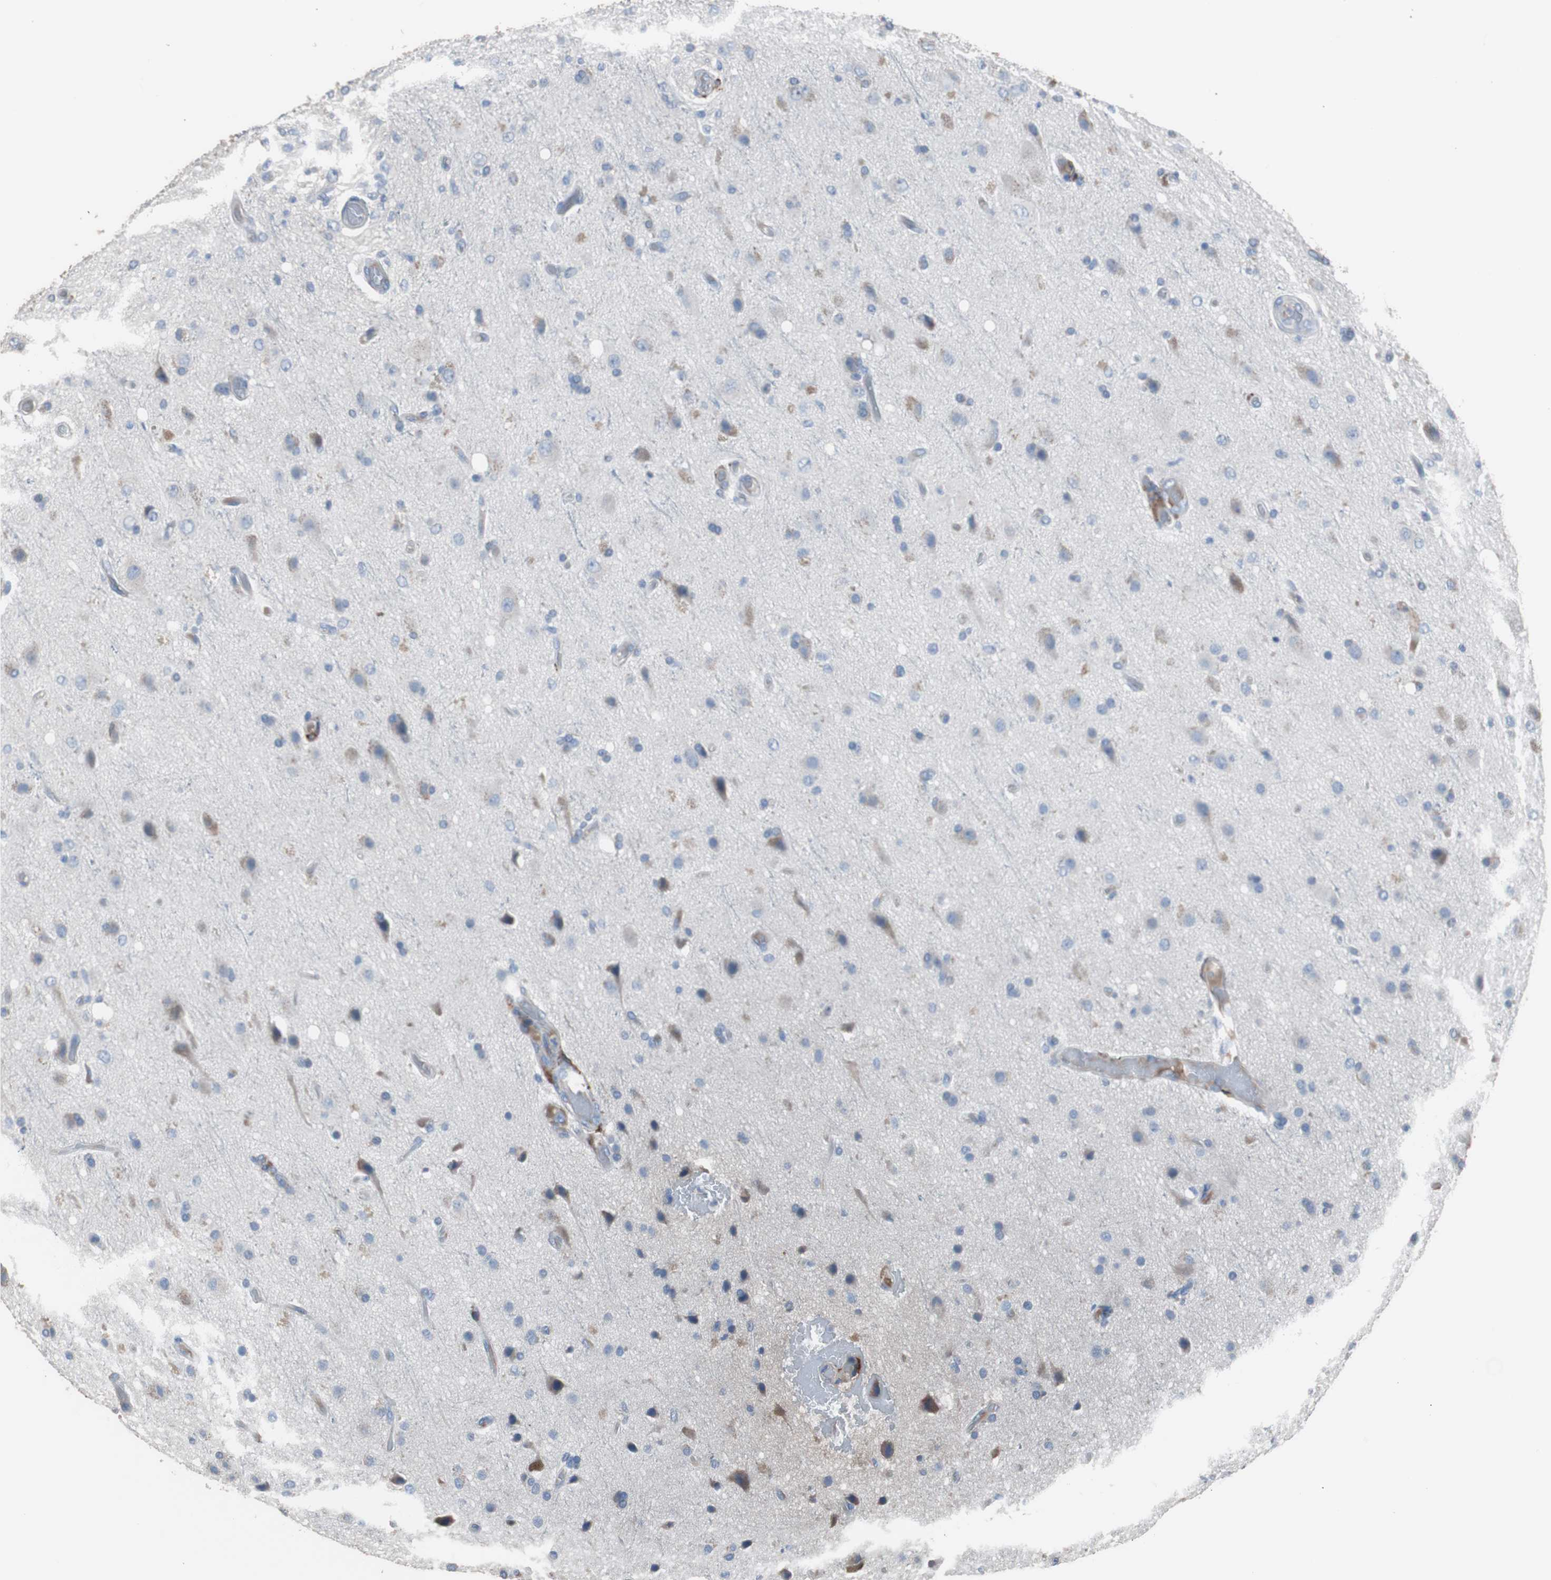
{"staining": {"intensity": "negative", "quantity": "none", "location": "none"}, "tissue": "glioma", "cell_type": "Tumor cells", "image_type": "cancer", "snomed": [{"axis": "morphology", "description": "Normal tissue, NOS"}, {"axis": "morphology", "description": "Glioma, malignant, High grade"}, {"axis": "topography", "description": "Cerebral cortex"}], "caption": "An immunohistochemistry photomicrograph of glioma is shown. There is no staining in tumor cells of glioma.", "gene": "FCGR2B", "patient": {"sex": "male", "age": 77}}